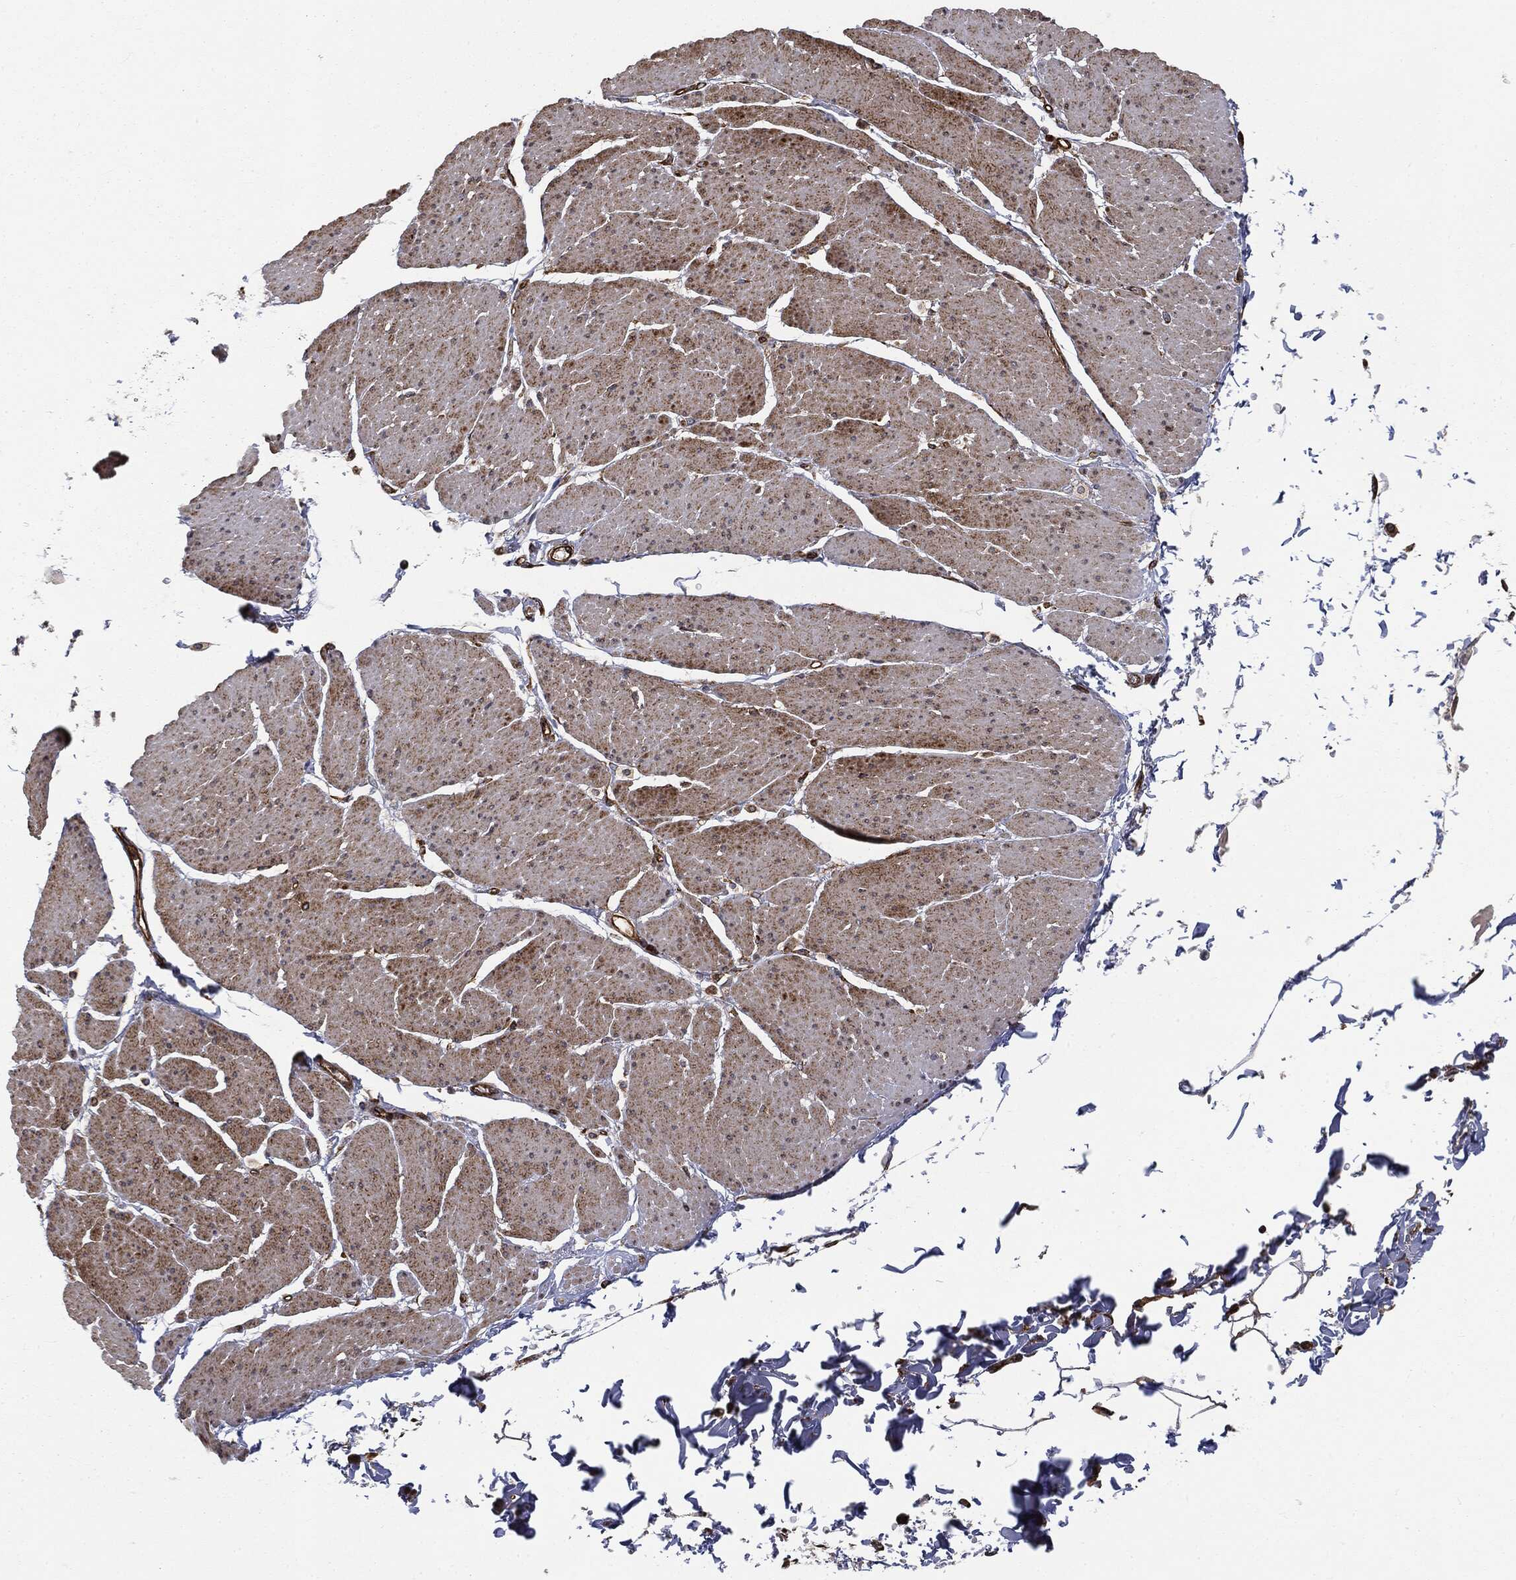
{"staining": {"intensity": "moderate", "quantity": "25%-75%", "location": "cytoplasmic/membranous"}, "tissue": "smooth muscle", "cell_type": "Smooth muscle cells", "image_type": "normal", "snomed": [{"axis": "morphology", "description": "Normal tissue, NOS"}, {"axis": "topography", "description": "Smooth muscle"}, {"axis": "topography", "description": "Anal"}], "caption": "Immunohistochemical staining of normal smooth muscle reveals 25%-75% levels of moderate cytoplasmic/membranous protein expression in approximately 25%-75% of smooth muscle cells. The staining is performed using DAB (3,3'-diaminobenzidine) brown chromogen to label protein expression. The nuclei are counter-stained blue using hematoxylin.", "gene": "CYLD", "patient": {"sex": "male", "age": 83}}